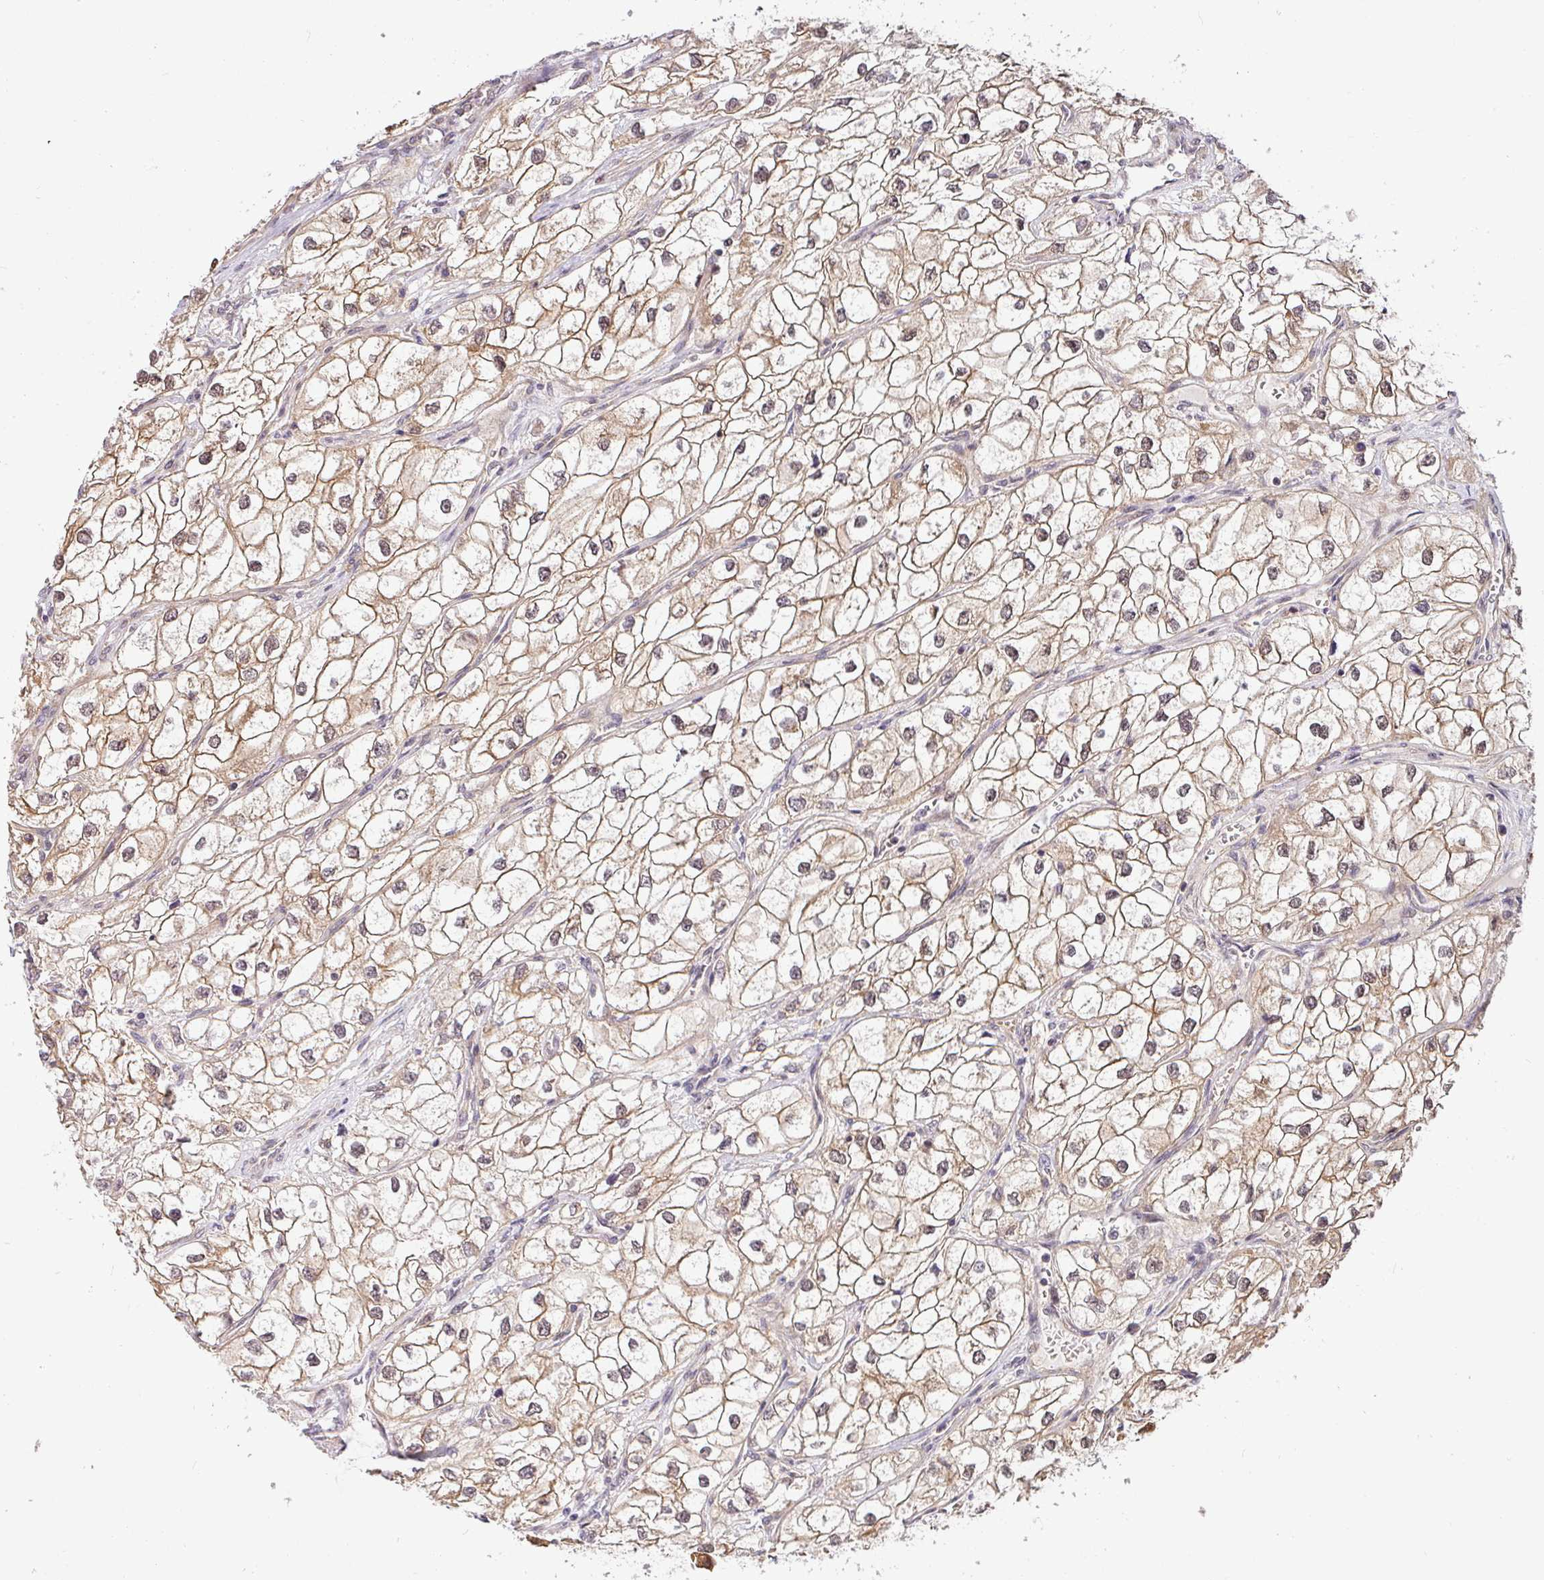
{"staining": {"intensity": "moderate", "quantity": ">75%", "location": "cytoplasmic/membranous,nuclear"}, "tissue": "renal cancer", "cell_type": "Tumor cells", "image_type": "cancer", "snomed": [{"axis": "morphology", "description": "Adenocarcinoma, NOS"}, {"axis": "topography", "description": "Kidney"}], "caption": "Adenocarcinoma (renal) stained for a protein (brown) exhibits moderate cytoplasmic/membranous and nuclear positive expression in approximately >75% of tumor cells.", "gene": "SHB", "patient": {"sex": "male", "age": 59}}